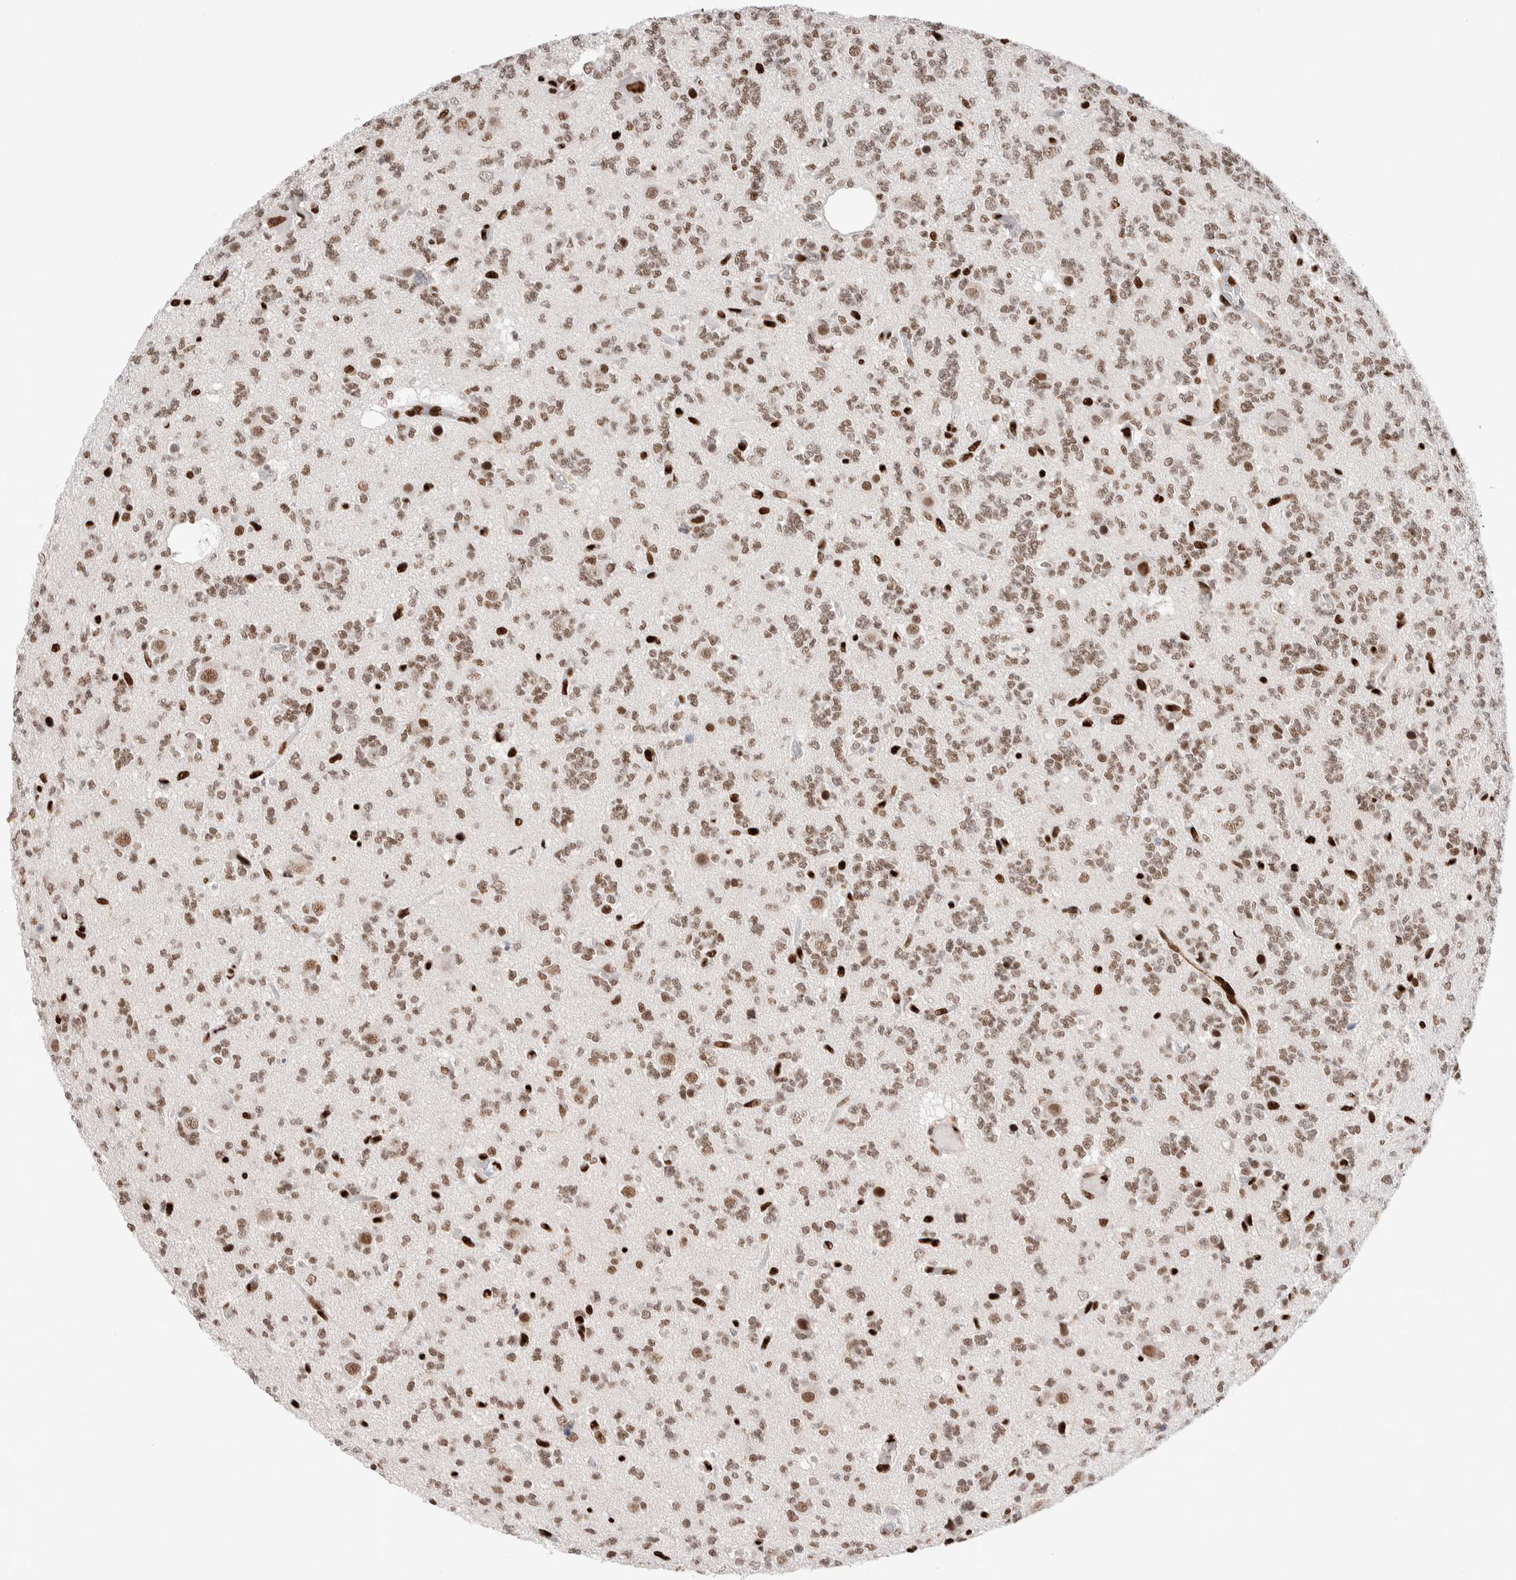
{"staining": {"intensity": "moderate", "quantity": ">75%", "location": "nuclear"}, "tissue": "glioma", "cell_type": "Tumor cells", "image_type": "cancer", "snomed": [{"axis": "morphology", "description": "Glioma, malignant, Low grade"}, {"axis": "topography", "description": "Brain"}], "caption": "About >75% of tumor cells in glioma reveal moderate nuclear protein staining as visualized by brown immunohistochemical staining.", "gene": "RNASEK-C17orf49", "patient": {"sex": "male", "age": 38}}